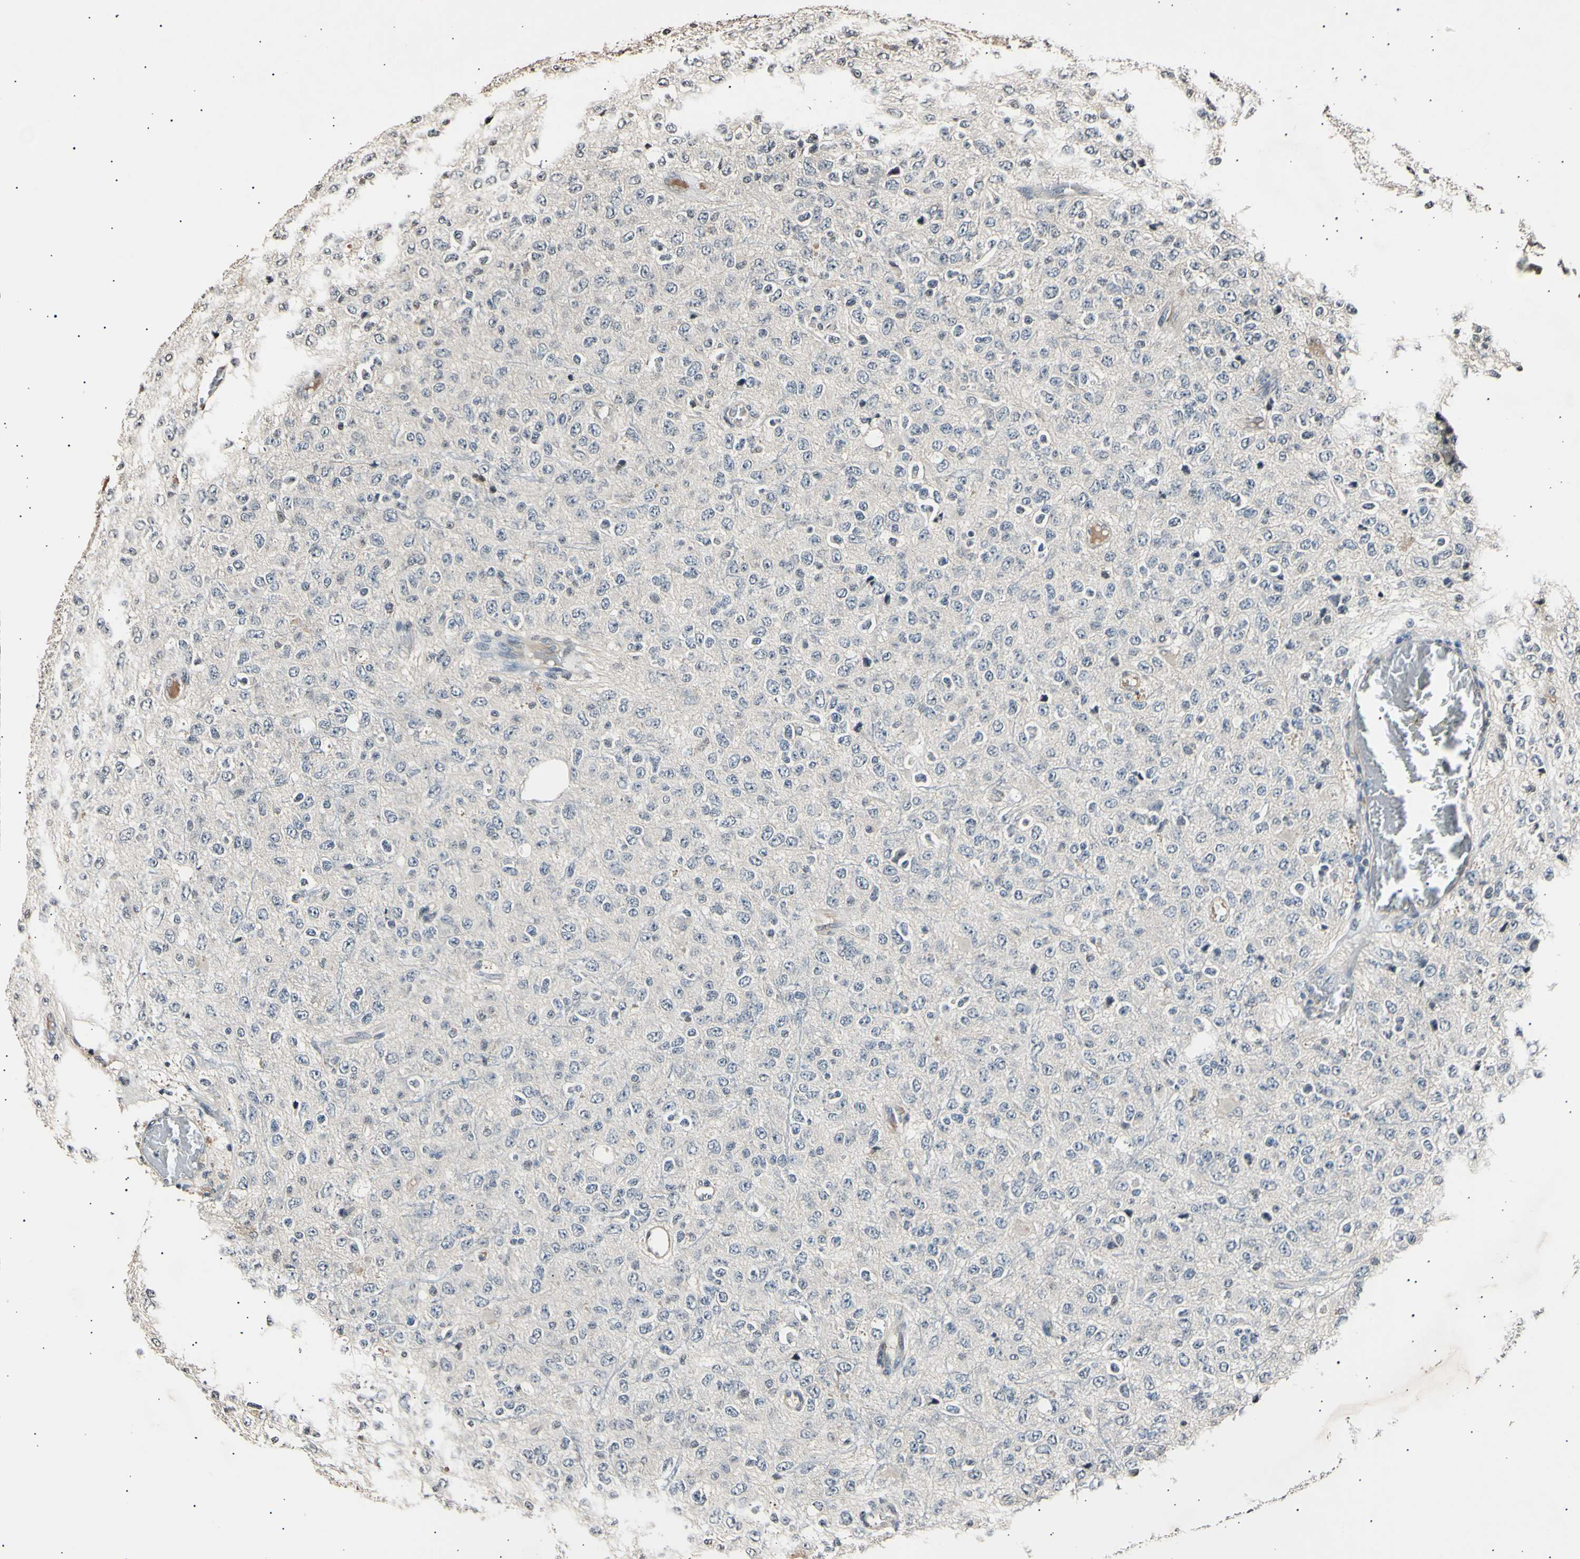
{"staining": {"intensity": "negative", "quantity": "none", "location": "none"}, "tissue": "glioma", "cell_type": "Tumor cells", "image_type": "cancer", "snomed": [{"axis": "morphology", "description": "Glioma, malignant, High grade"}, {"axis": "topography", "description": "pancreas cauda"}], "caption": "Immunohistochemistry micrograph of glioma stained for a protein (brown), which displays no staining in tumor cells.", "gene": "AK1", "patient": {"sex": "male", "age": 60}}